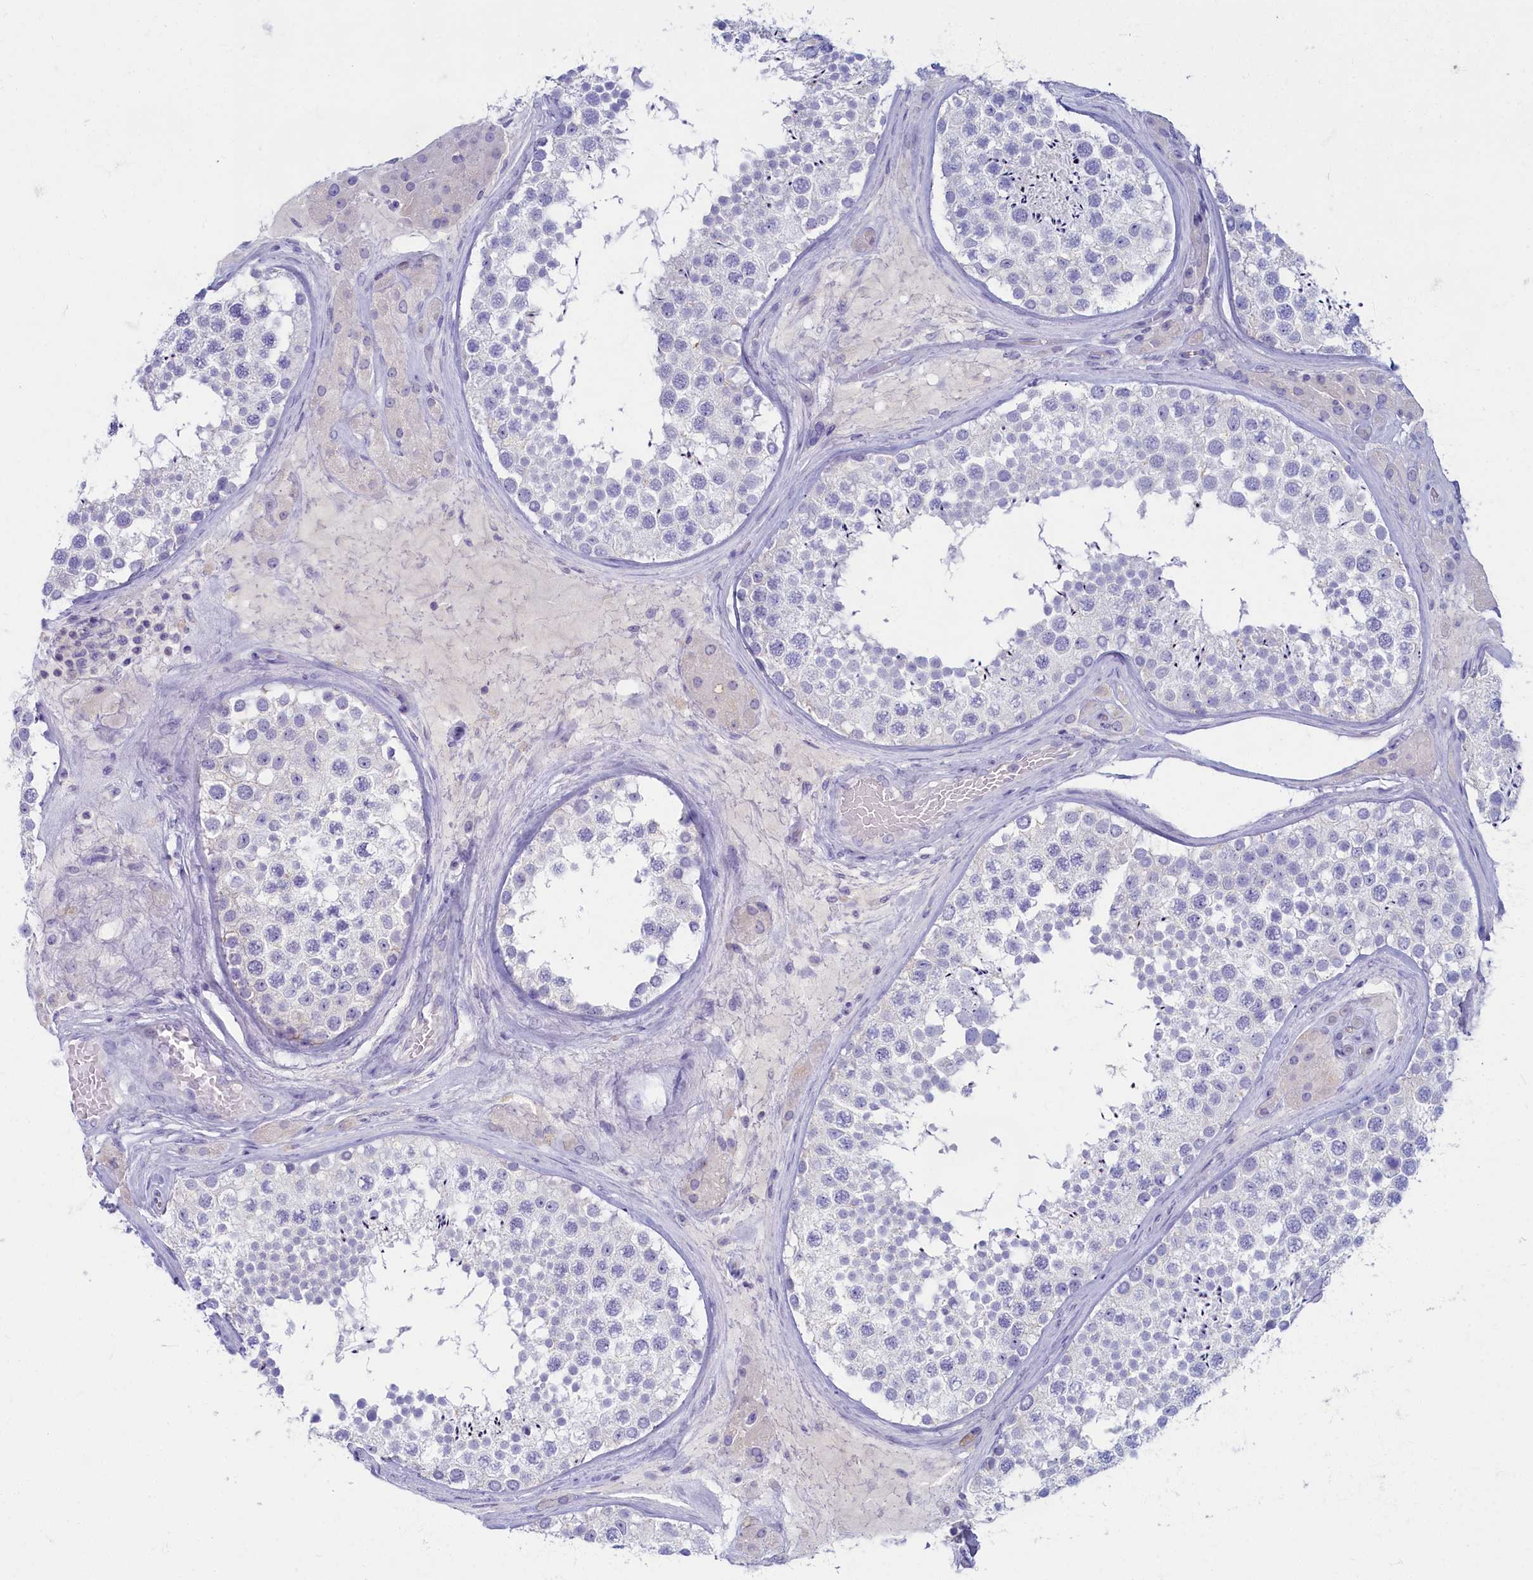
{"staining": {"intensity": "negative", "quantity": "none", "location": "none"}, "tissue": "testis", "cell_type": "Cells in seminiferous ducts", "image_type": "normal", "snomed": [{"axis": "morphology", "description": "Normal tissue, NOS"}, {"axis": "topography", "description": "Testis"}], "caption": "There is no significant expression in cells in seminiferous ducts of testis. (Brightfield microscopy of DAB immunohistochemistry (IHC) at high magnification).", "gene": "OCIAD2", "patient": {"sex": "male", "age": 46}}